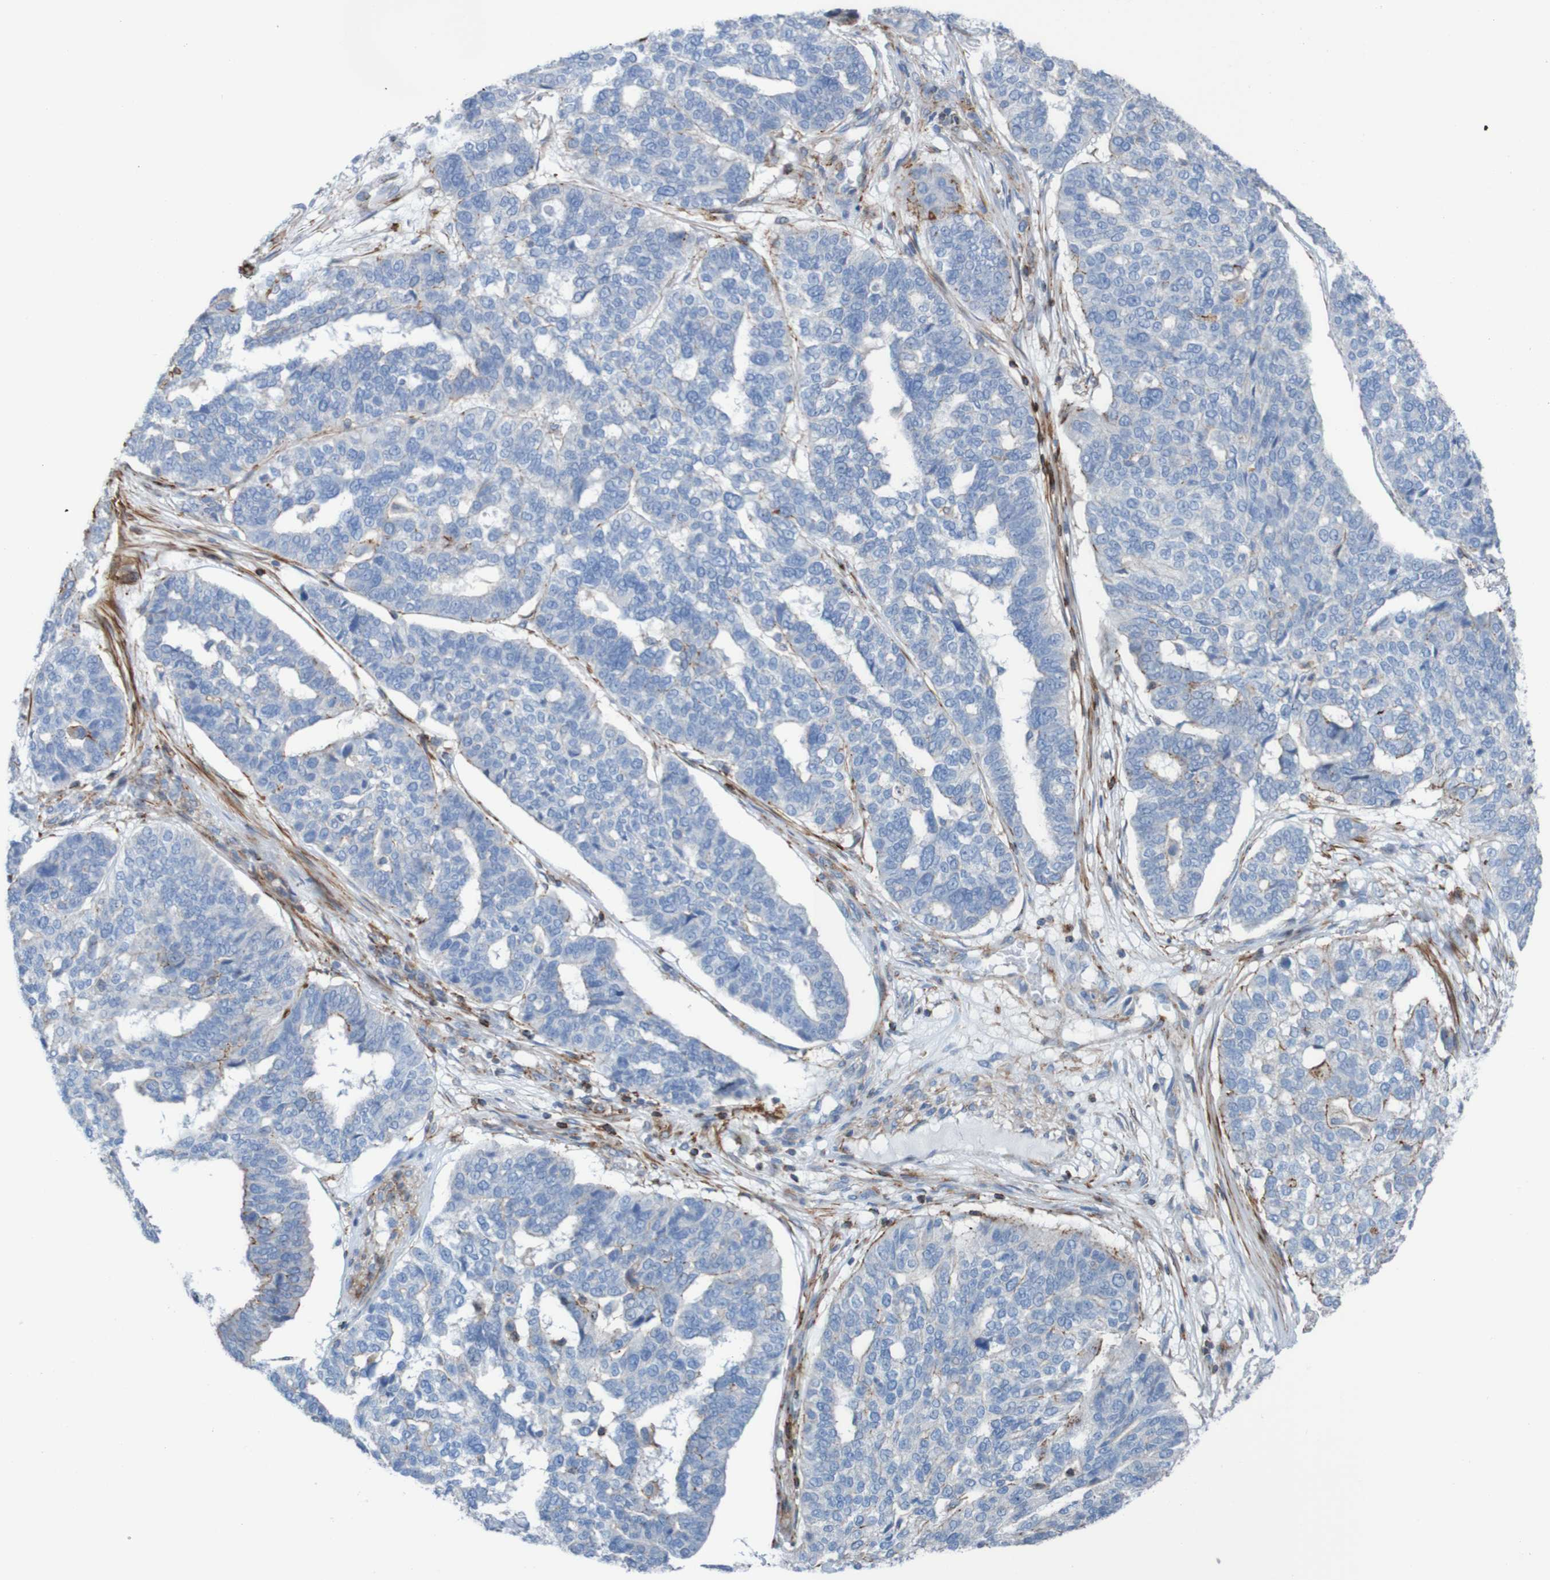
{"staining": {"intensity": "negative", "quantity": "none", "location": "none"}, "tissue": "ovarian cancer", "cell_type": "Tumor cells", "image_type": "cancer", "snomed": [{"axis": "morphology", "description": "Cystadenocarcinoma, serous, NOS"}, {"axis": "topography", "description": "Ovary"}], "caption": "This is an immunohistochemistry (IHC) photomicrograph of human ovarian cancer. There is no positivity in tumor cells.", "gene": "RNF182", "patient": {"sex": "female", "age": 59}}